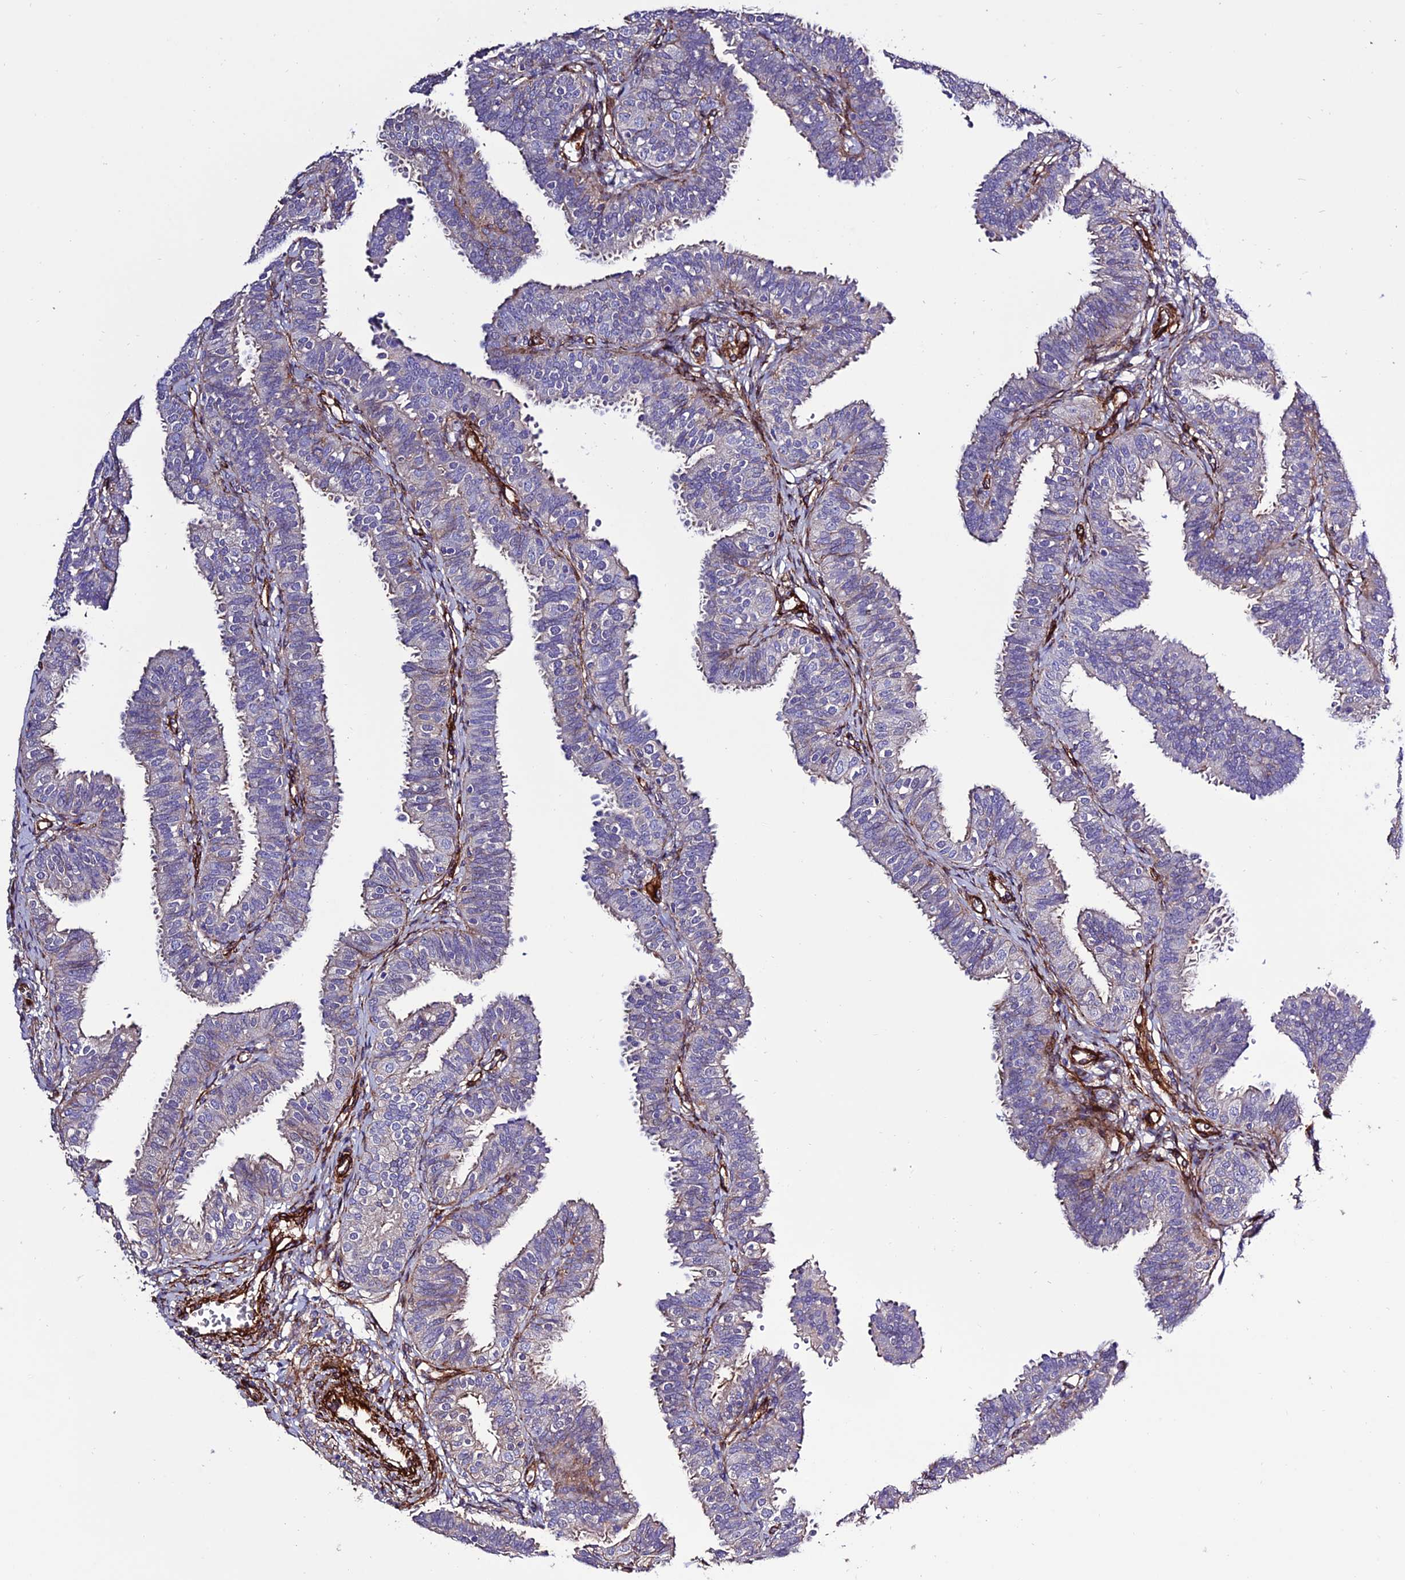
{"staining": {"intensity": "negative", "quantity": "none", "location": "none"}, "tissue": "fallopian tube", "cell_type": "Glandular cells", "image_type": "normal", "snomed": [{"axis": "morphology", "description": "Normal tissue, NOS"}, {"axis": "topography", "description": "Fallopian tube"}], "caption": "Immunohistochemistry (IHC) histopathology image of normal fallopian tube: fallopian tube stained with DAB exhibits no significant protein expression in glandular cells.", "gene": "REX1BD", "patient": {"sex": "female", "age": 35}}